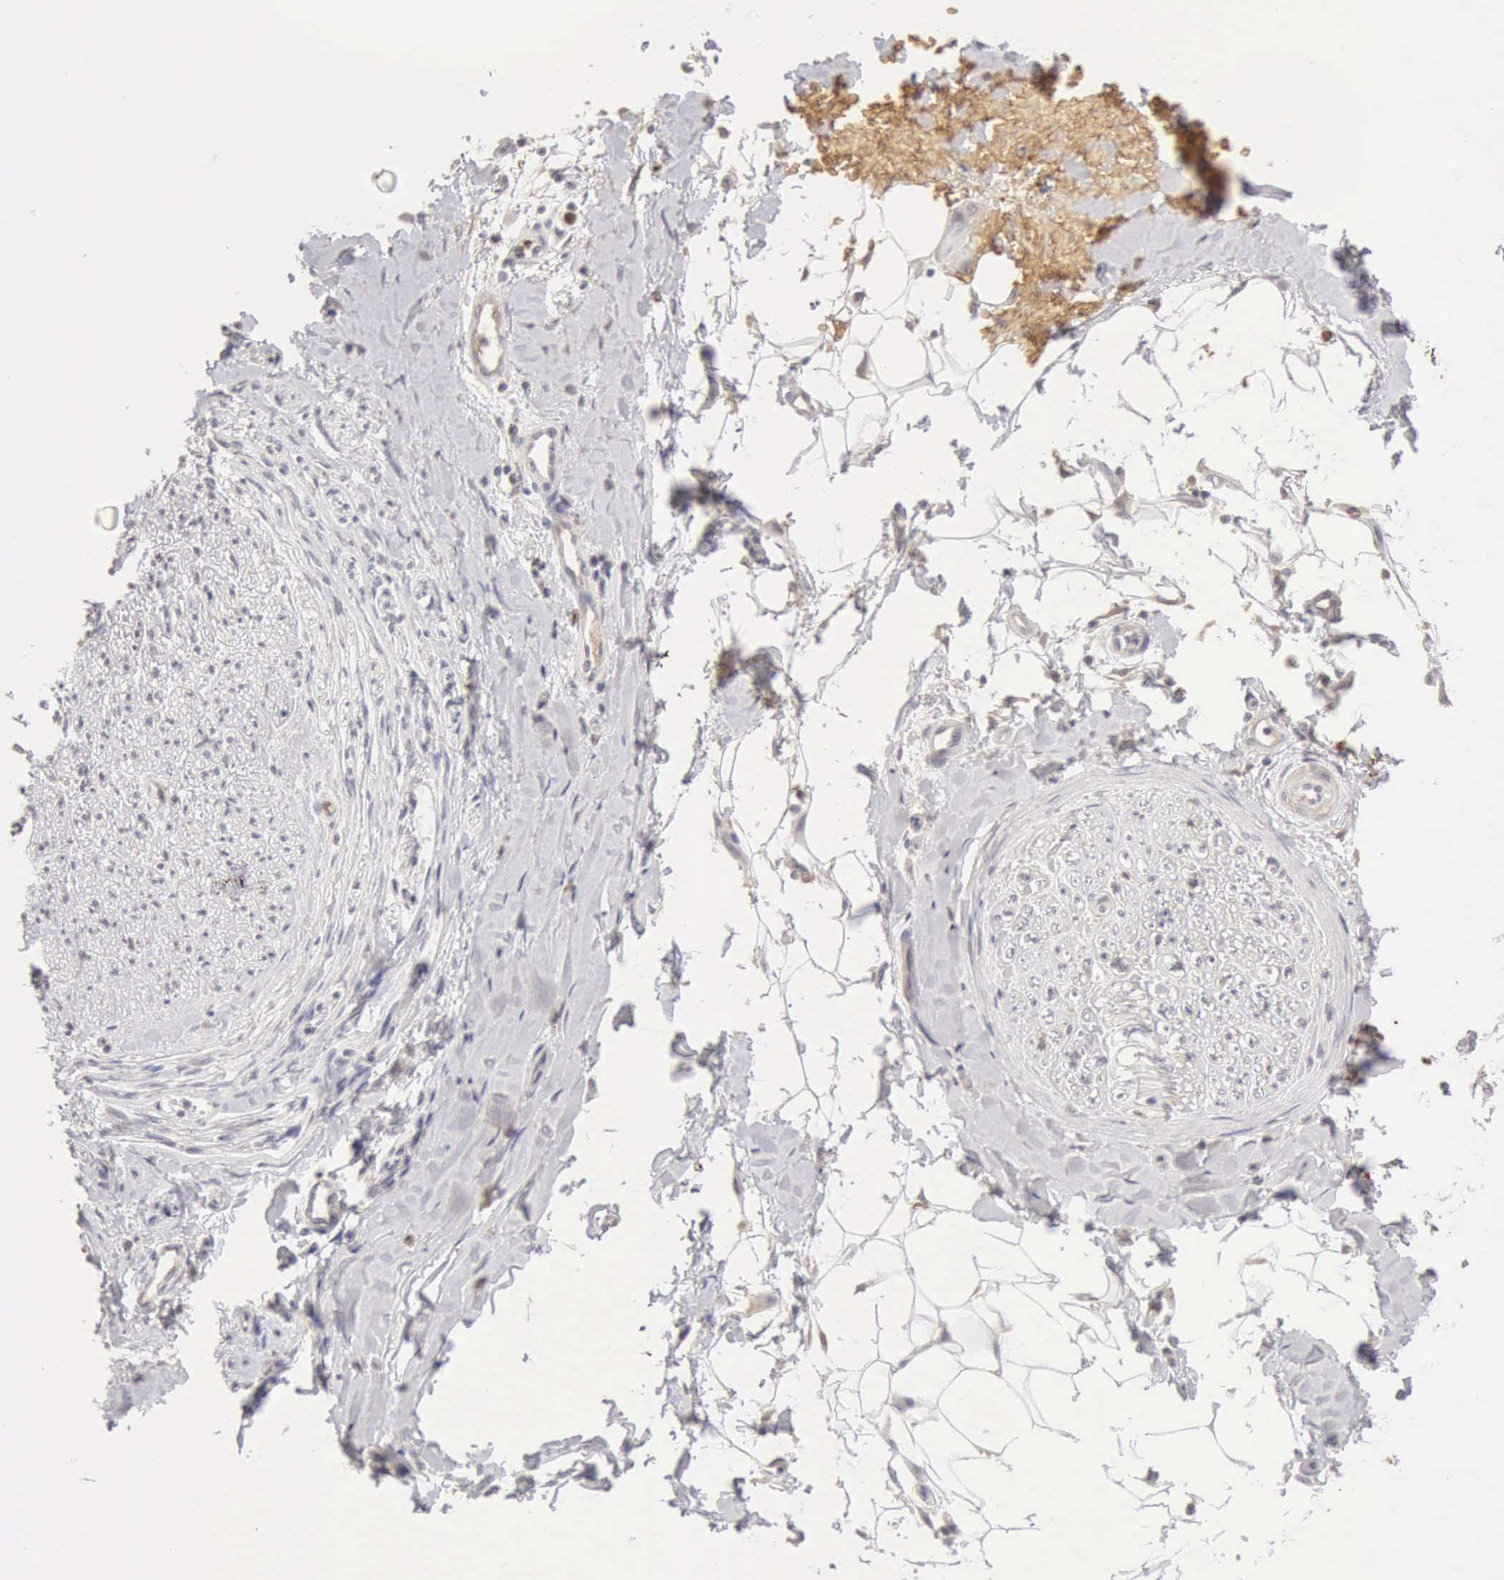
{"staining": {"intensity": "negative", "quantity": "none", "location": "none"}, "tissue": "adipose tissue", "cell_type": "Adipocytes", "image_type": "normal", "snomed": [{"axis": "morphology", "description": "Normal tissue, NOS"}, {"axis": "morphology", "description": "Squamous cell carcinoma, NOS"}, {"axis": "topography", "description": "Skin"}, {"axis": "topography", "description": "Peripheral nerve tissue"}], "caption": "Immunohistochemistry (IHC) of benign adipose tissue demonstrates no expression in adipocytes.", "gene": "CFI", "patient": {"sex": "male", "age": 83}}